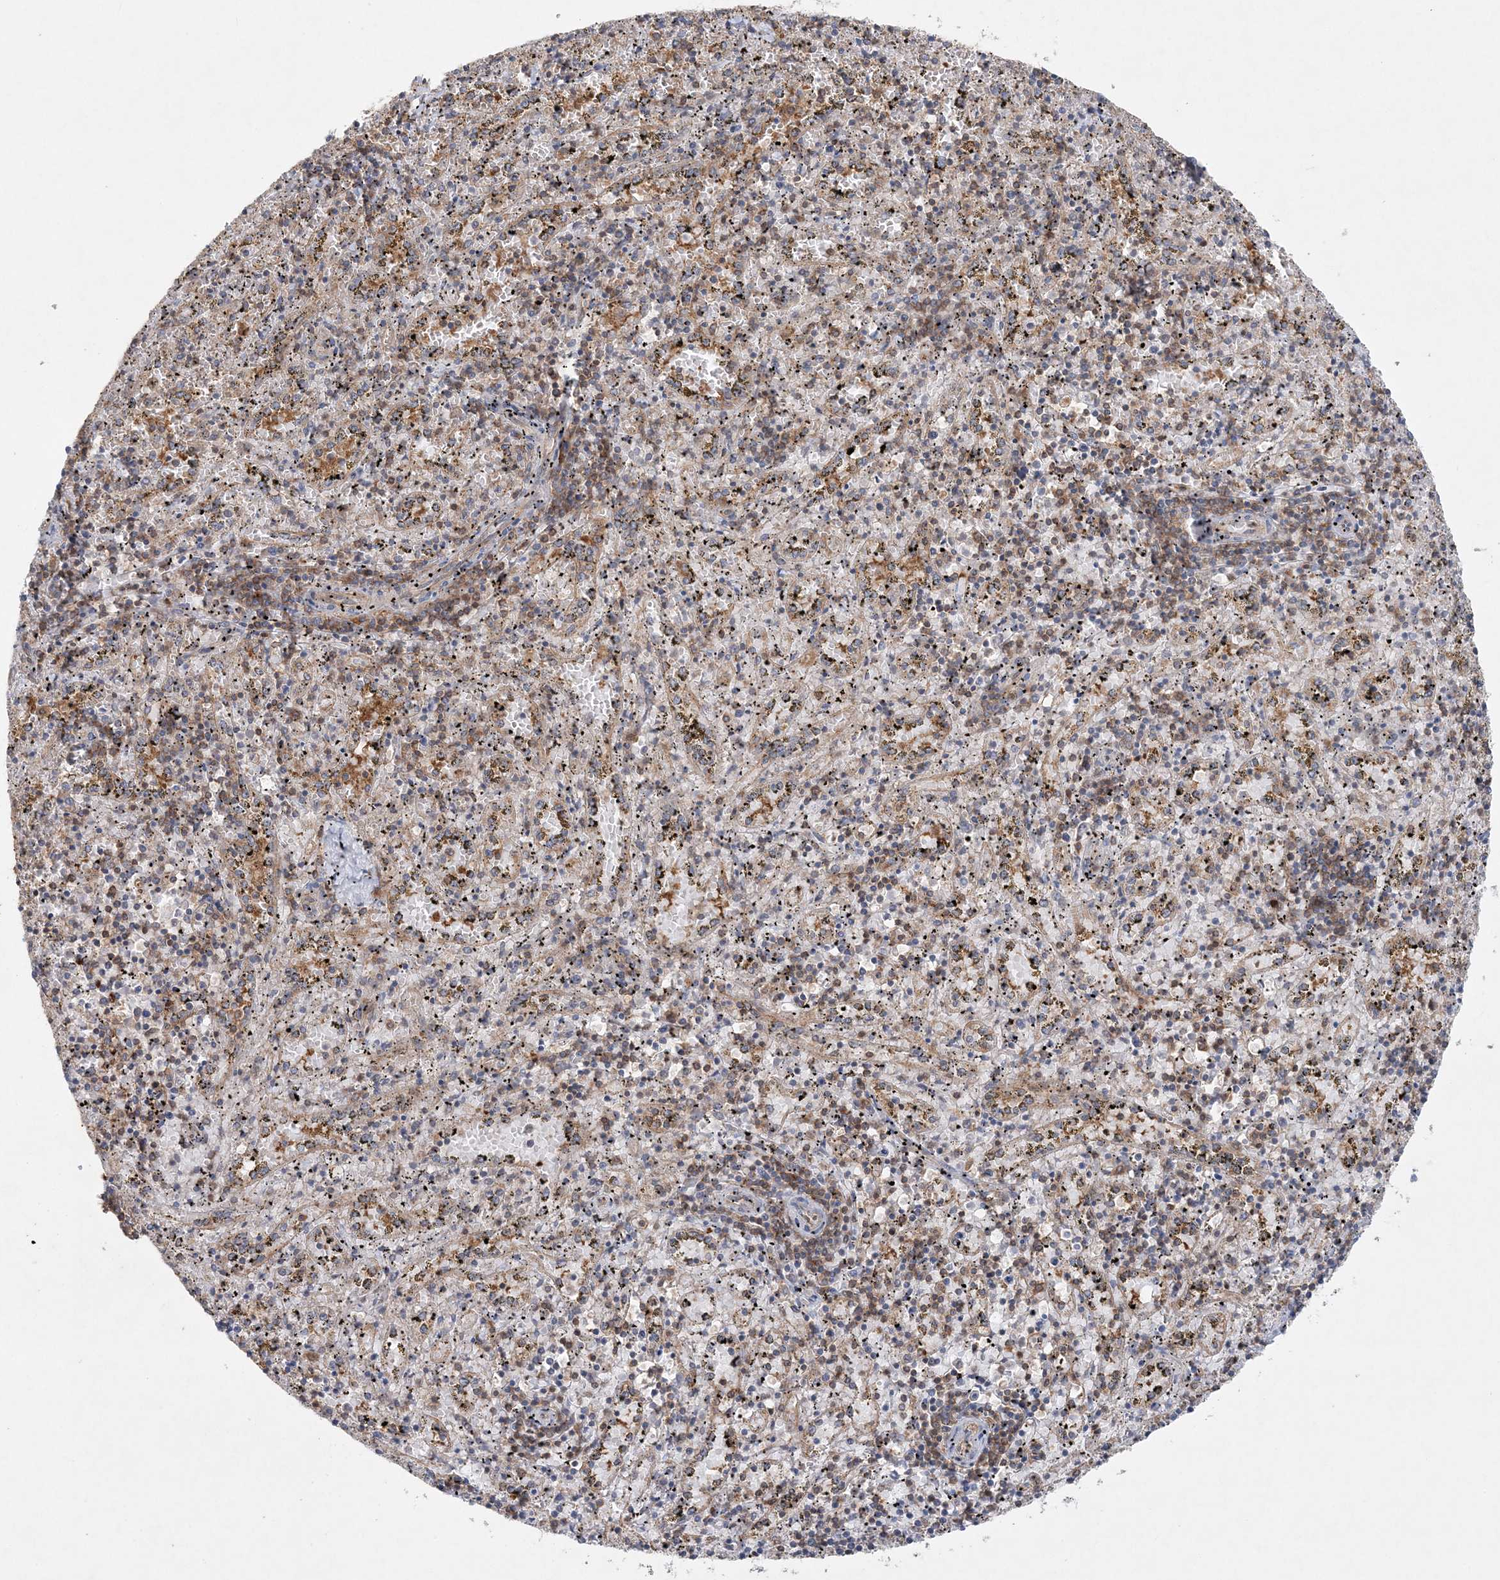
{"staining": {"intensity": "moderate", "quantity": "25%-75%", "location": "cytoplasmic/membranous"}, "tissue": "spleen", "cell_type": "Cells in red pulp", "image_type": "normal", "snomed": [{"axis": "morphology", "description": "Normal tissue, NOS"}, {"axis": "topography", "description": "Spleen"}], "caption": "Protein expression by IHC shows moderate cytoplasmic/membranous positivity in about 25%-75% of cells in red pulp in normal spleen. (brown staining indicates protein expression, while blue staining denotes nuclei).", "gene": "ACAP2", "patient": {"sex": "male", "age": 11}}